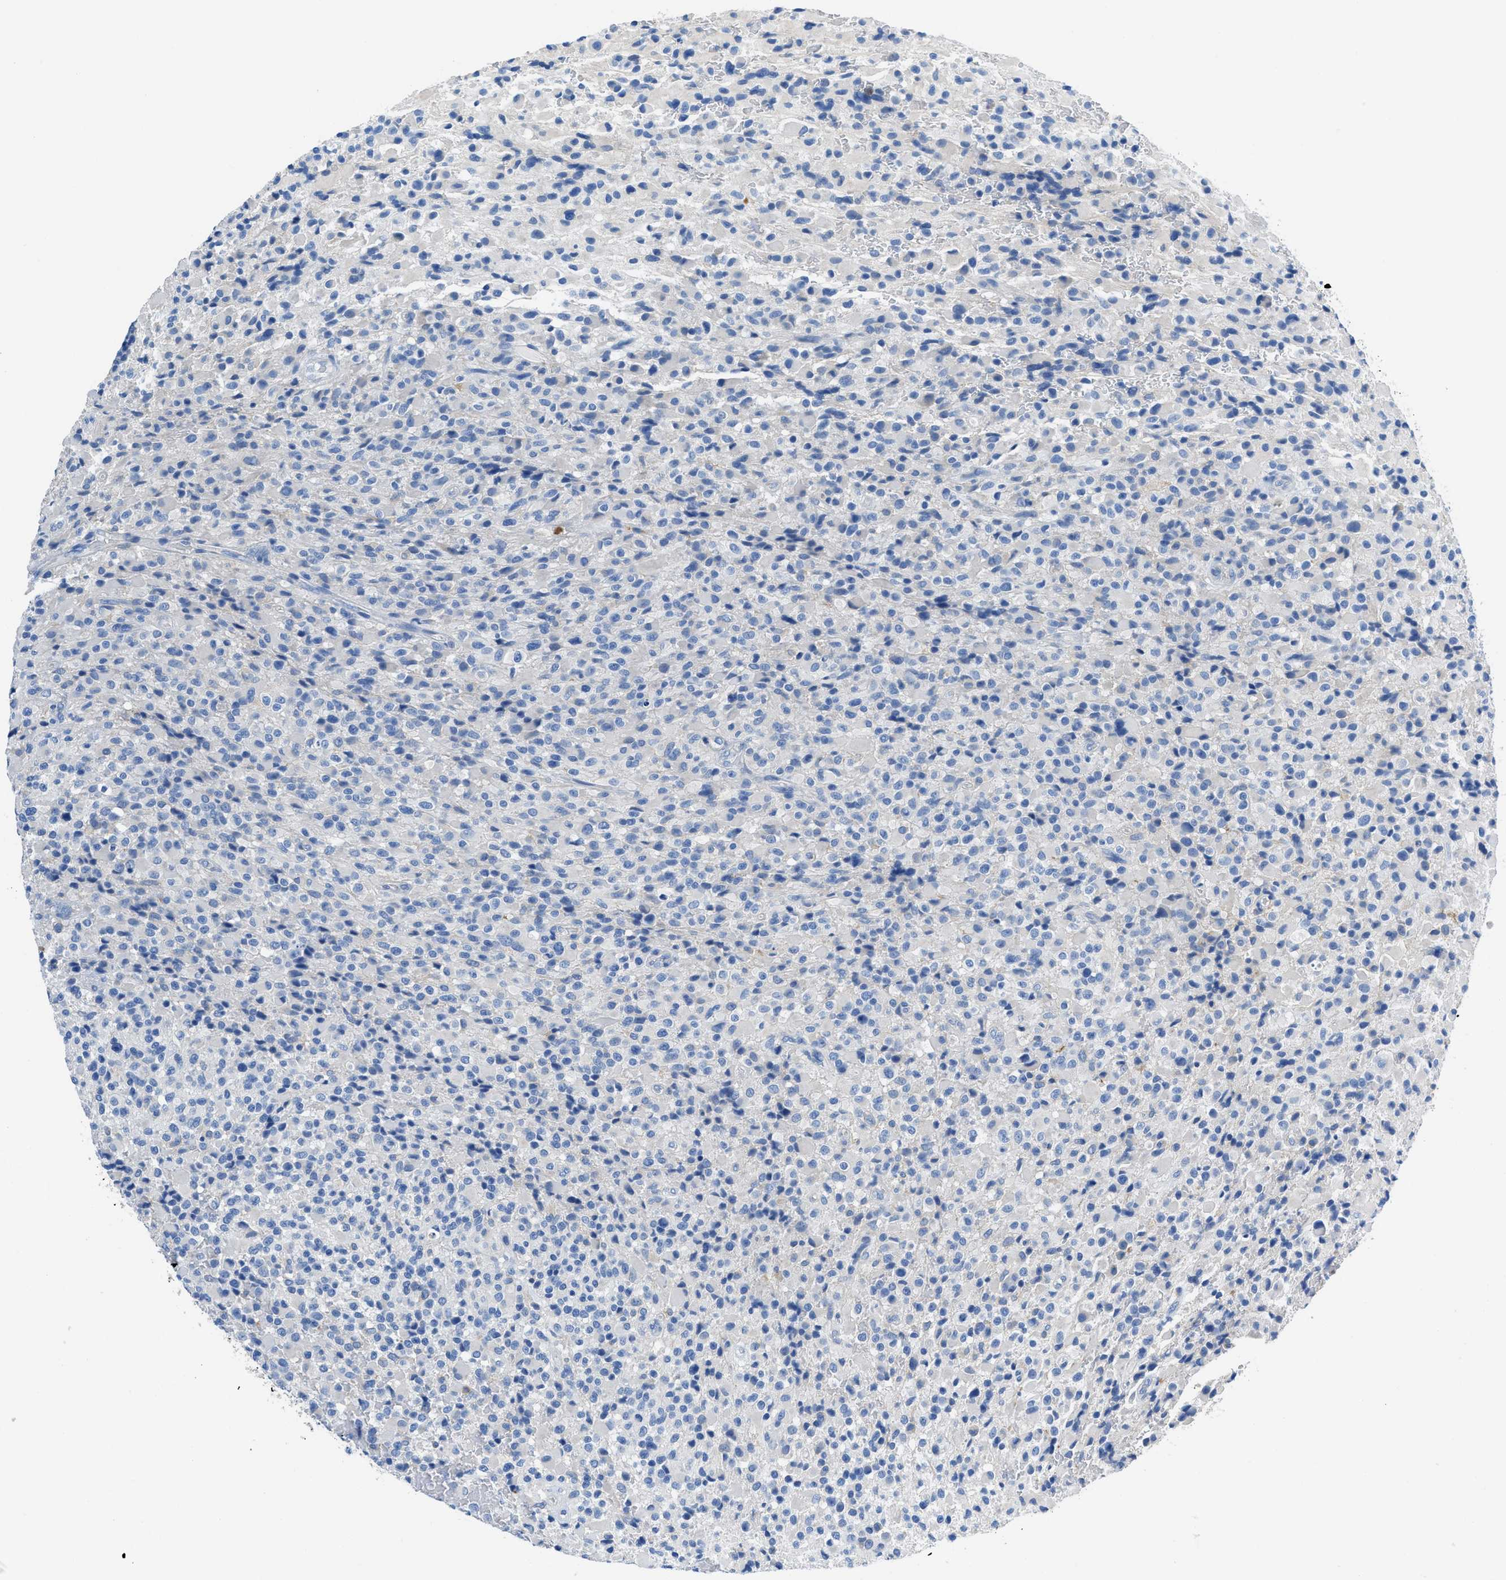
{"staining": {"intensity": "negative", "quantity": "none", "location": "none"}, "tissue": "glioma", "cell_type": "Tumor cells", "image_type": "cancer", "snomed": [{"axis": "morphology", "description": "Glioma, malignant, High grade"}, {"axis": "topography", "description": "Brain"}], "caption": "Micrograph shows no protein positivity in tumor cells of malignant glioma (high-grade) tissue.", "gene": "NEB", "patient": {"sex": "male", "age": 71}}